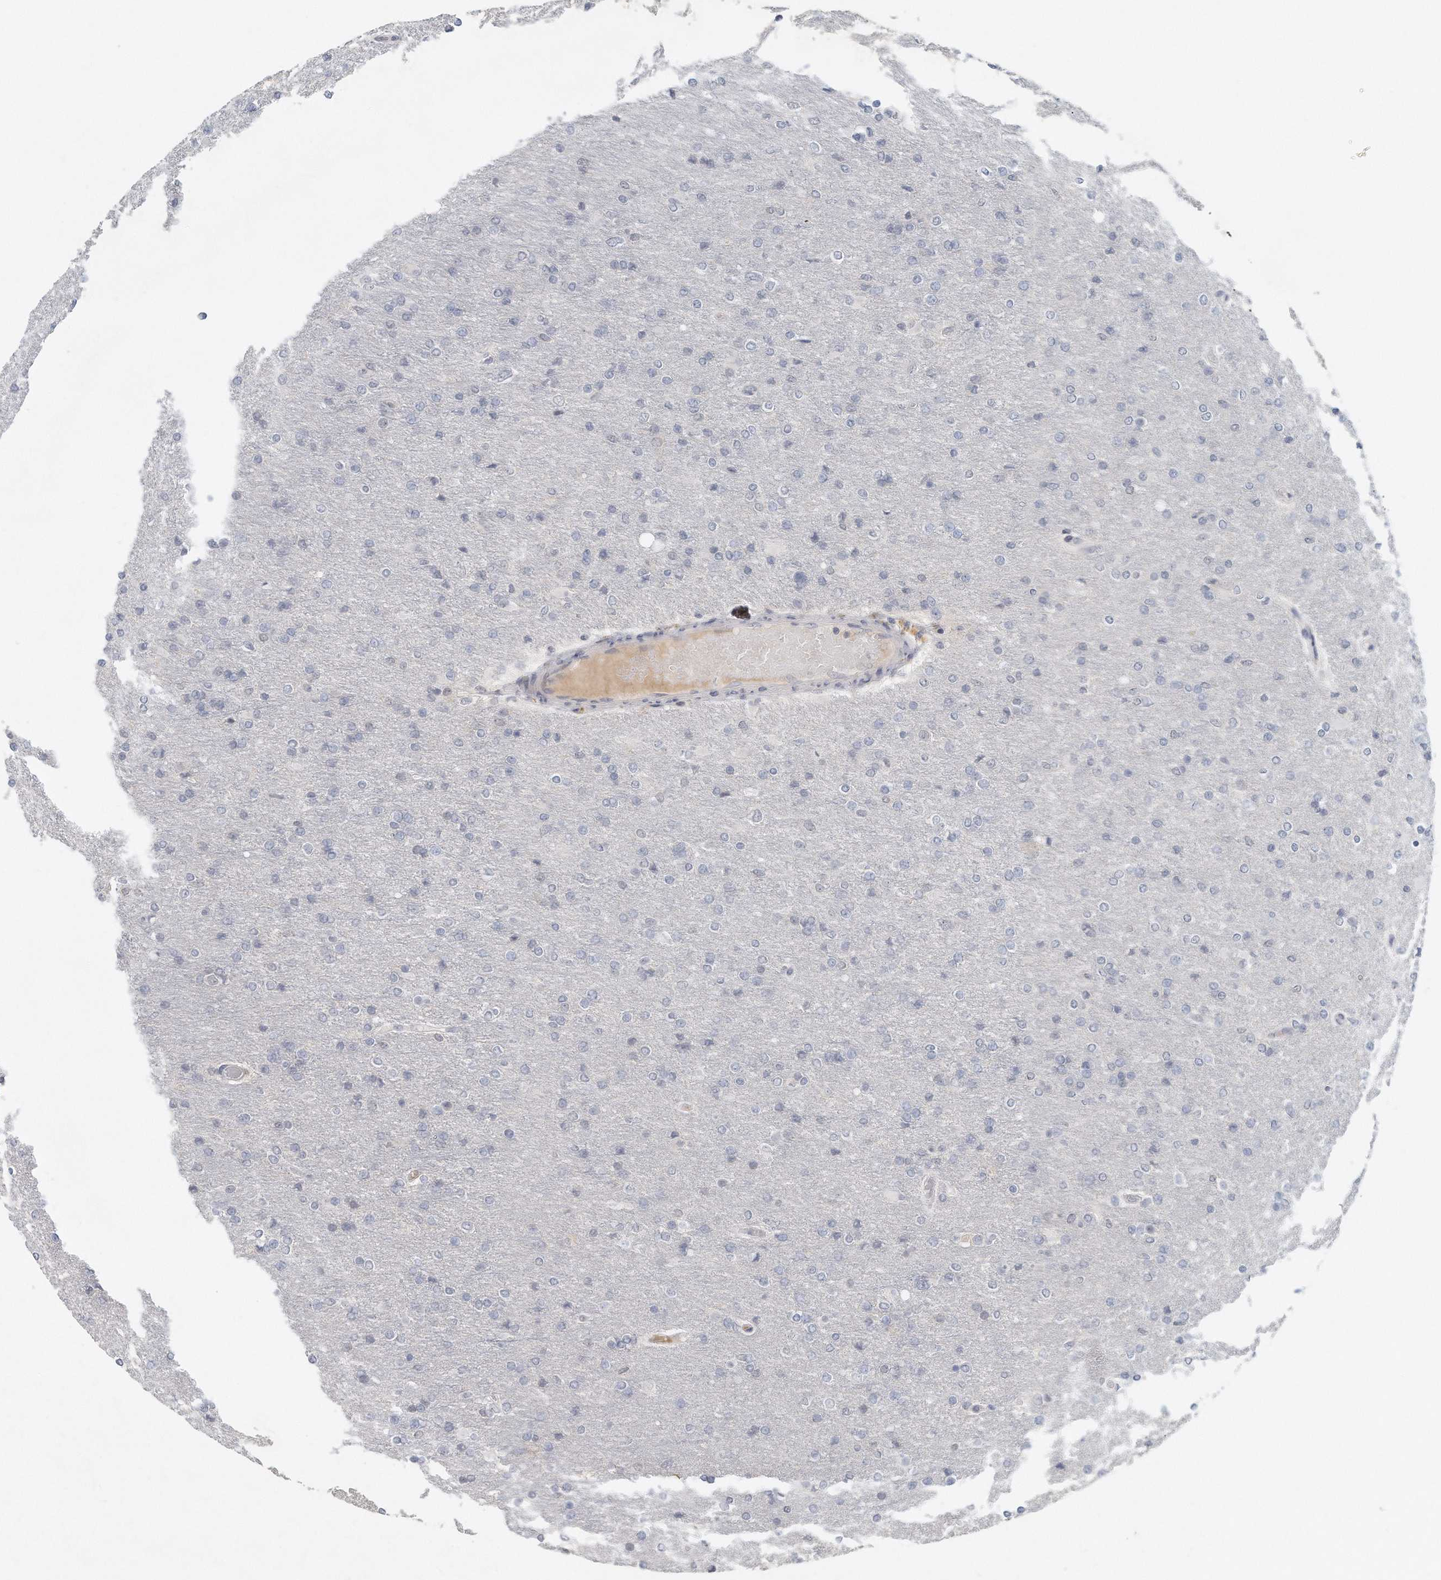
{"staining": {"intensity": "negative", "quantity": "none", "location": "none"}, "tissue": "glioma", "cell_type": "Tumor cells", "image_type": "cancer", "snomed": [{"axis": "morphology", "description": "Glioma, malignant, High grade"}, {"axis": "topography", "description": "Cerebral cortex"}], "caption": "Tumor cells show no significant protein staining in glioma.", "gene": "DDX43", "patient": {"sex": "female", "age": 36}}